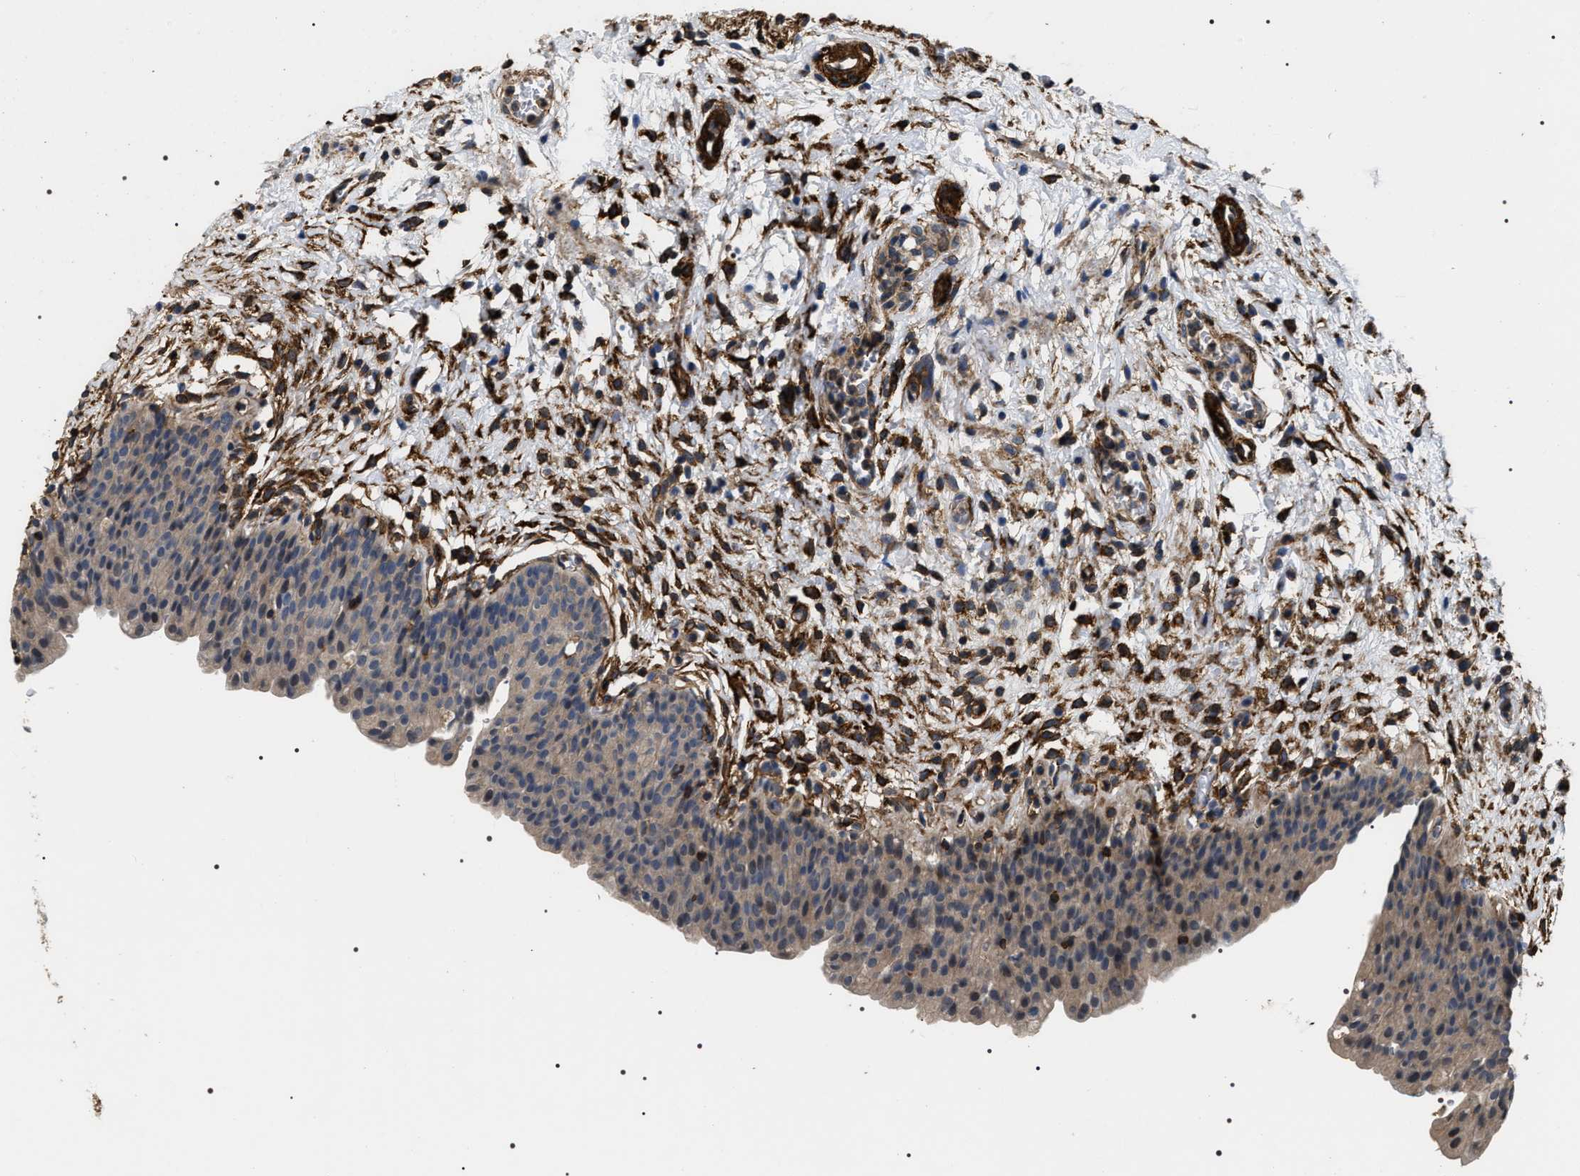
{"staining": {"intensity": "negative", "quantity": "none", "location": "none"}, "tissue": "urinary bladder", "cell_type": "Urothelial cells", "image_type": "normal", "snomed": [{"axis": "morphology", "description": "Normal tissue, NOS"}, {"axis": "topography", "description": "Urinary bladder"}], "caption": "IHC of benign urinary bladder displays no expression in urothelial cells. The staining is performed using DAB brown chromogen with nuclei counter-stained in using hematoxylin.", "gene": "ZC3HAV1L", "patient": {"sex": "male", "age": 37}}